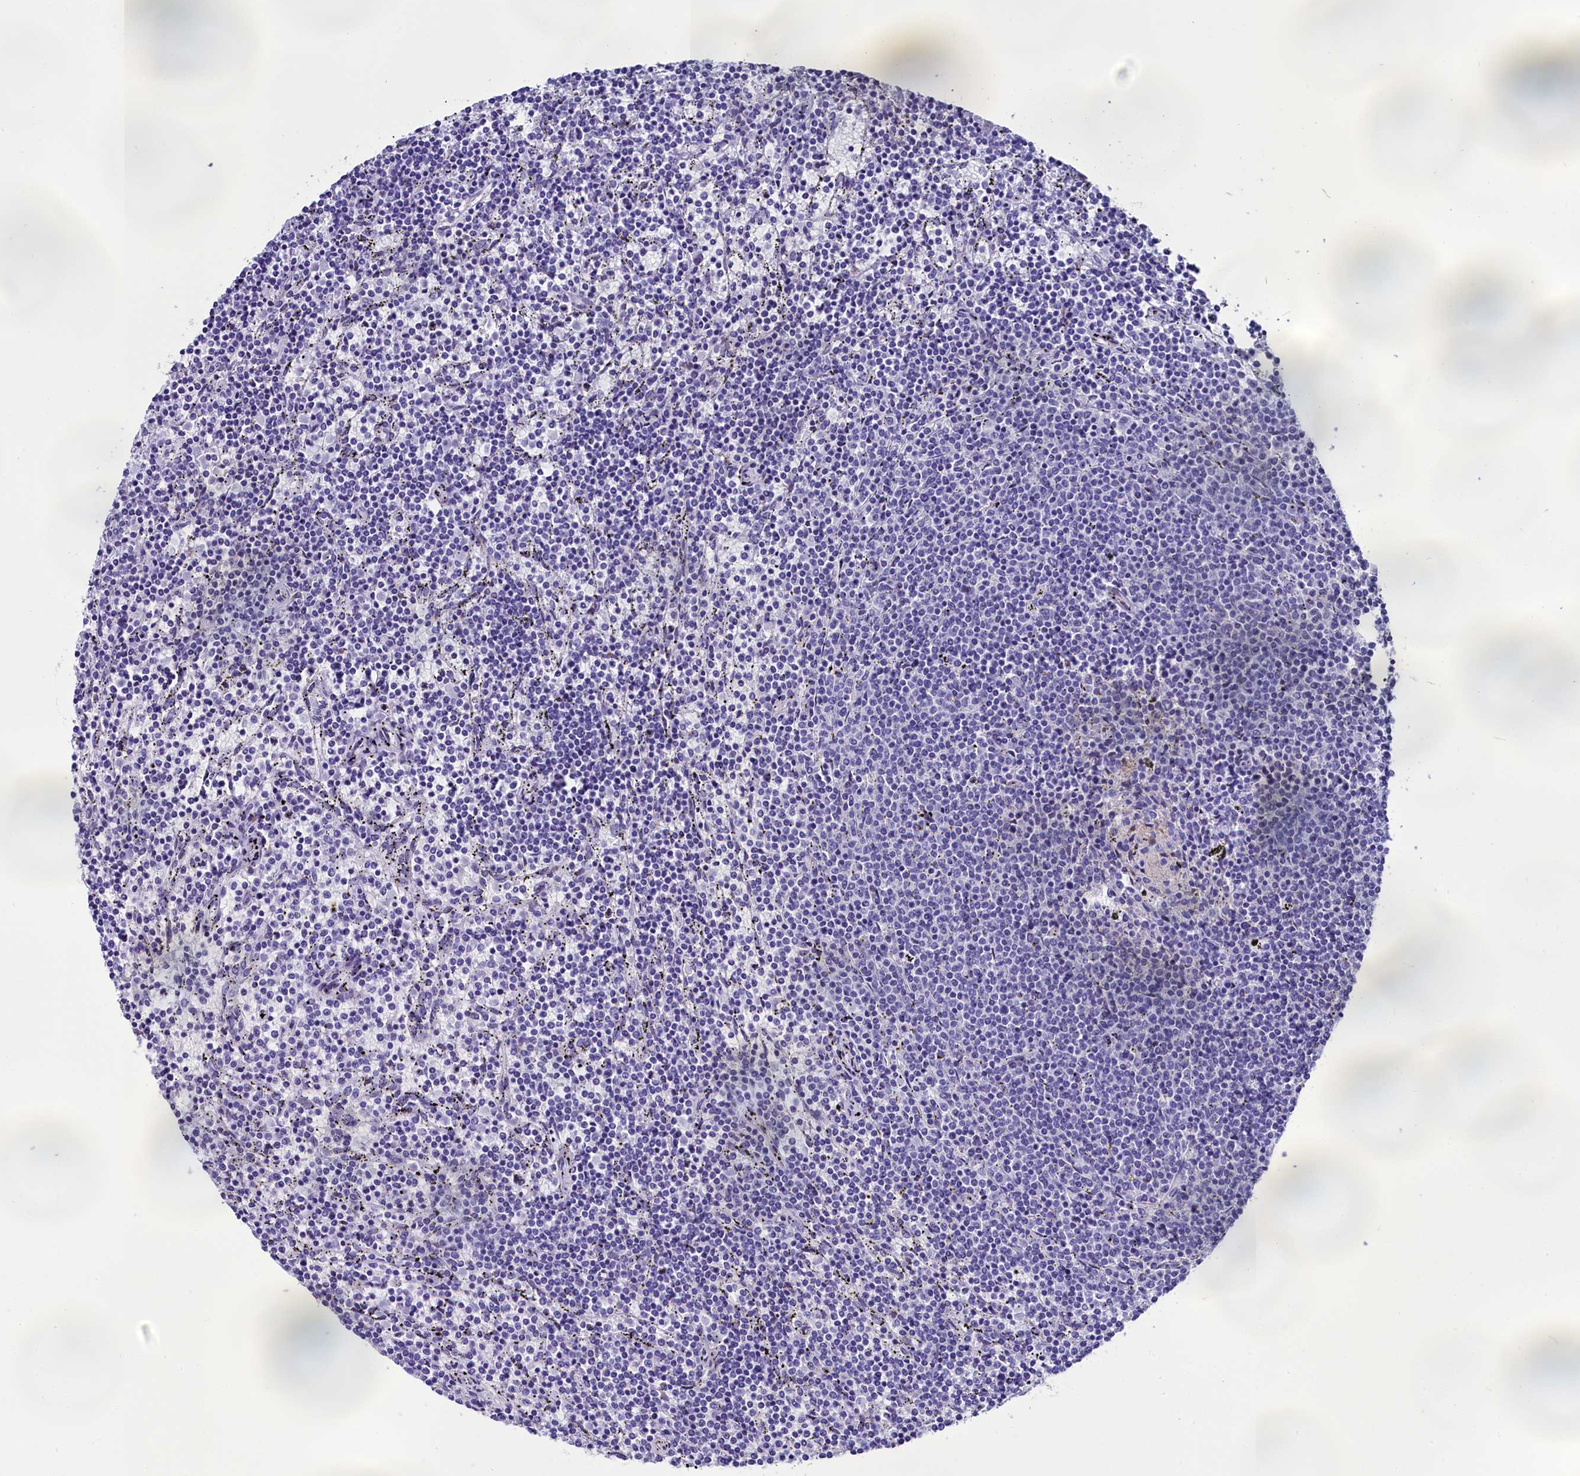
{"staining": {"intensity": "negative", "quantity": "none", "location": "none"}, "tissue": "lymphoma", "cell_type": "Tumor cells", "image_type": "cancer", "snomed": [{"axis": "morphology", "description": "Malignant lymphoma, non-Hodgkin's type, Low grade"}, {"axis": "topography", "description": "Spleen"}], "caption": "Protein analysis of low-grade malignant lymphoma, non-Hodgkin's type displays no significant positivity in tumor cells.", "gene": "AP3B2", "patient": {"sex": "female", "age": 50}}